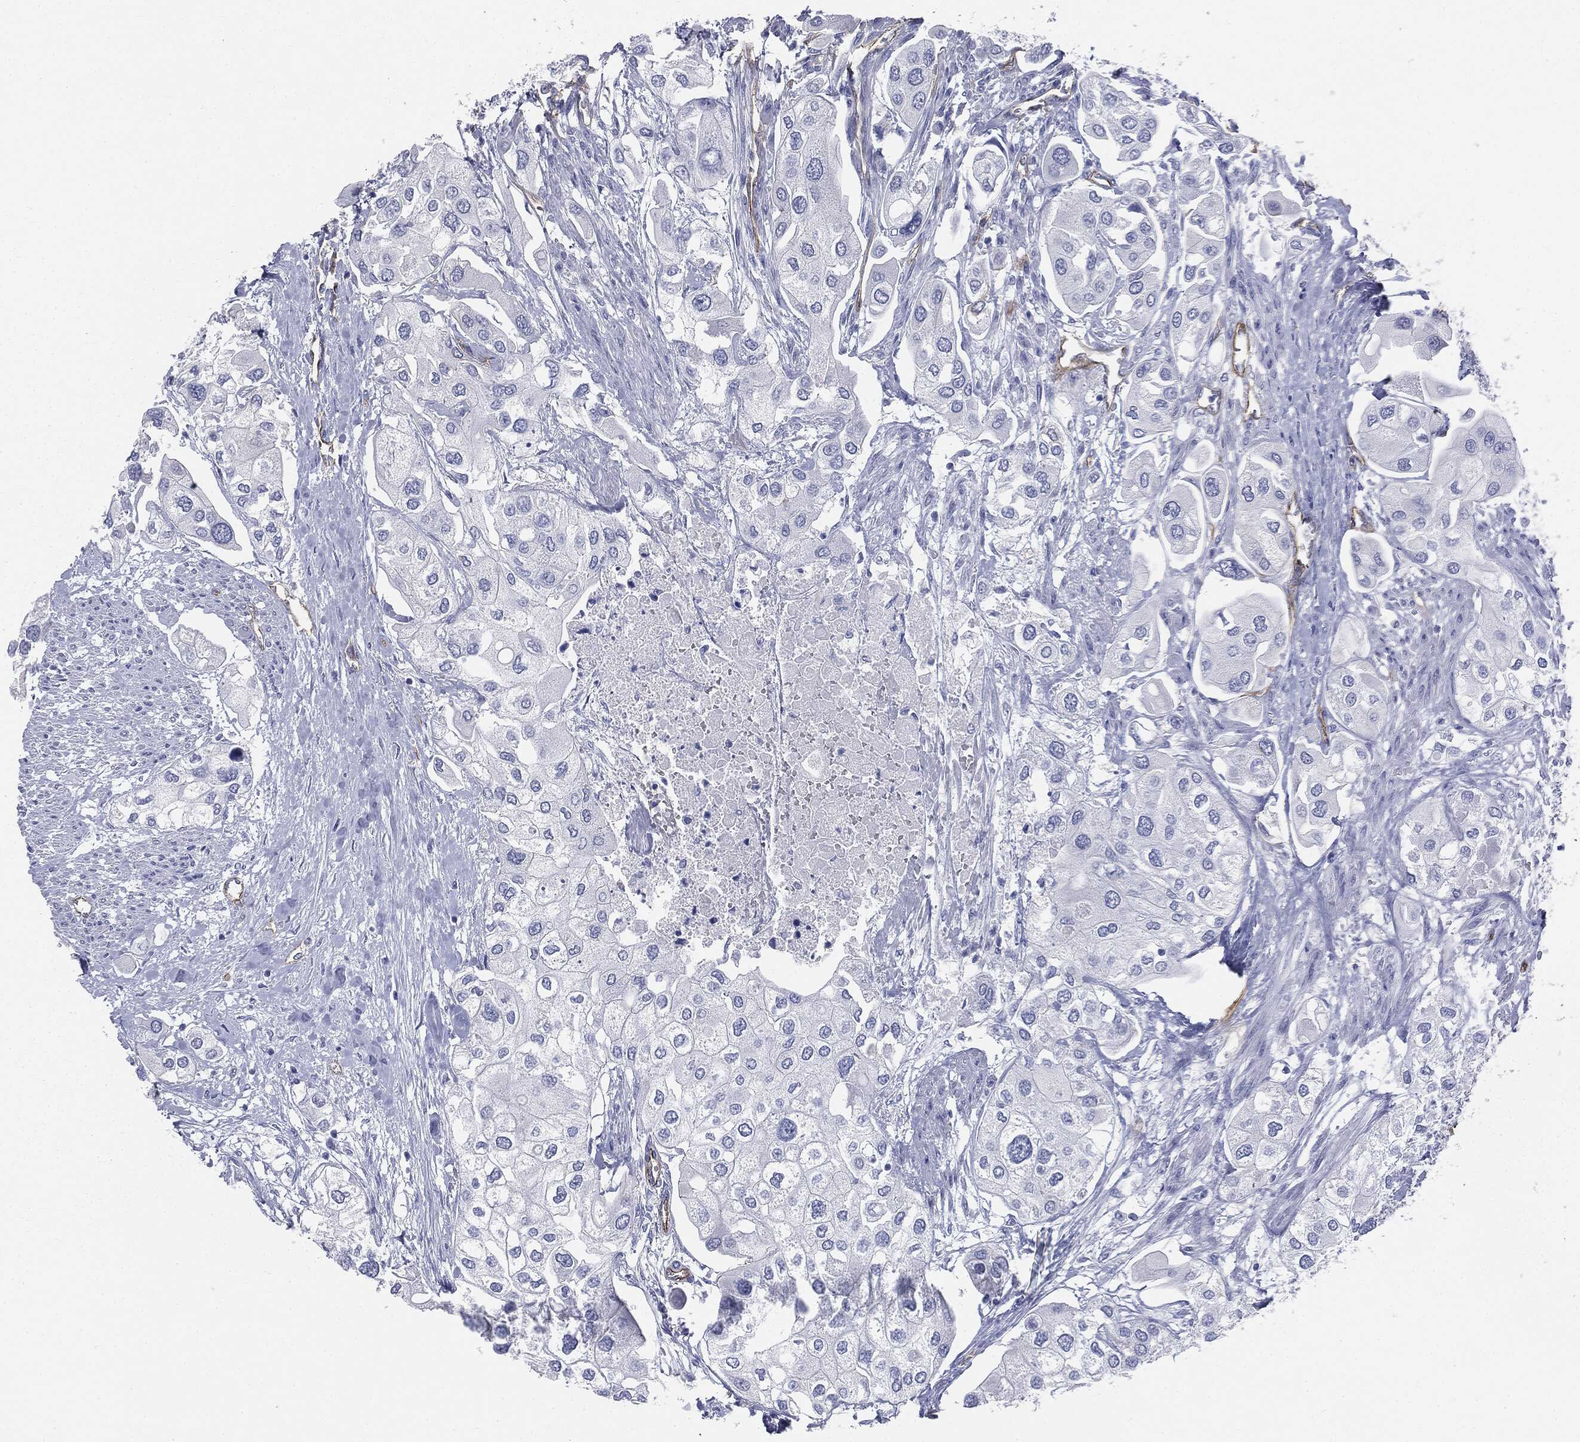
{"staining": {"intensity": "negative", "quantity": "none", "location": "none"}, "tissue": "urothelial cancer", "cell_type": "Tumor cells", "image_type": "cancer", "snomed": [{"axis": "morphology", "description": "Urothelial carcinoma, High grade"}, {"axis": "topography", "description": "Urinary bladder"}], "caption": "This histopathology image is of urothelial carcinoma (high-grade) stained with immunohistochemistry (IHC) to label a protein in brown with the nuclei are counter-stained blue. There is no positivity in tumor cells.", "gene": "MUC5AC", "patient": {"sex": "male", "age": 64}}